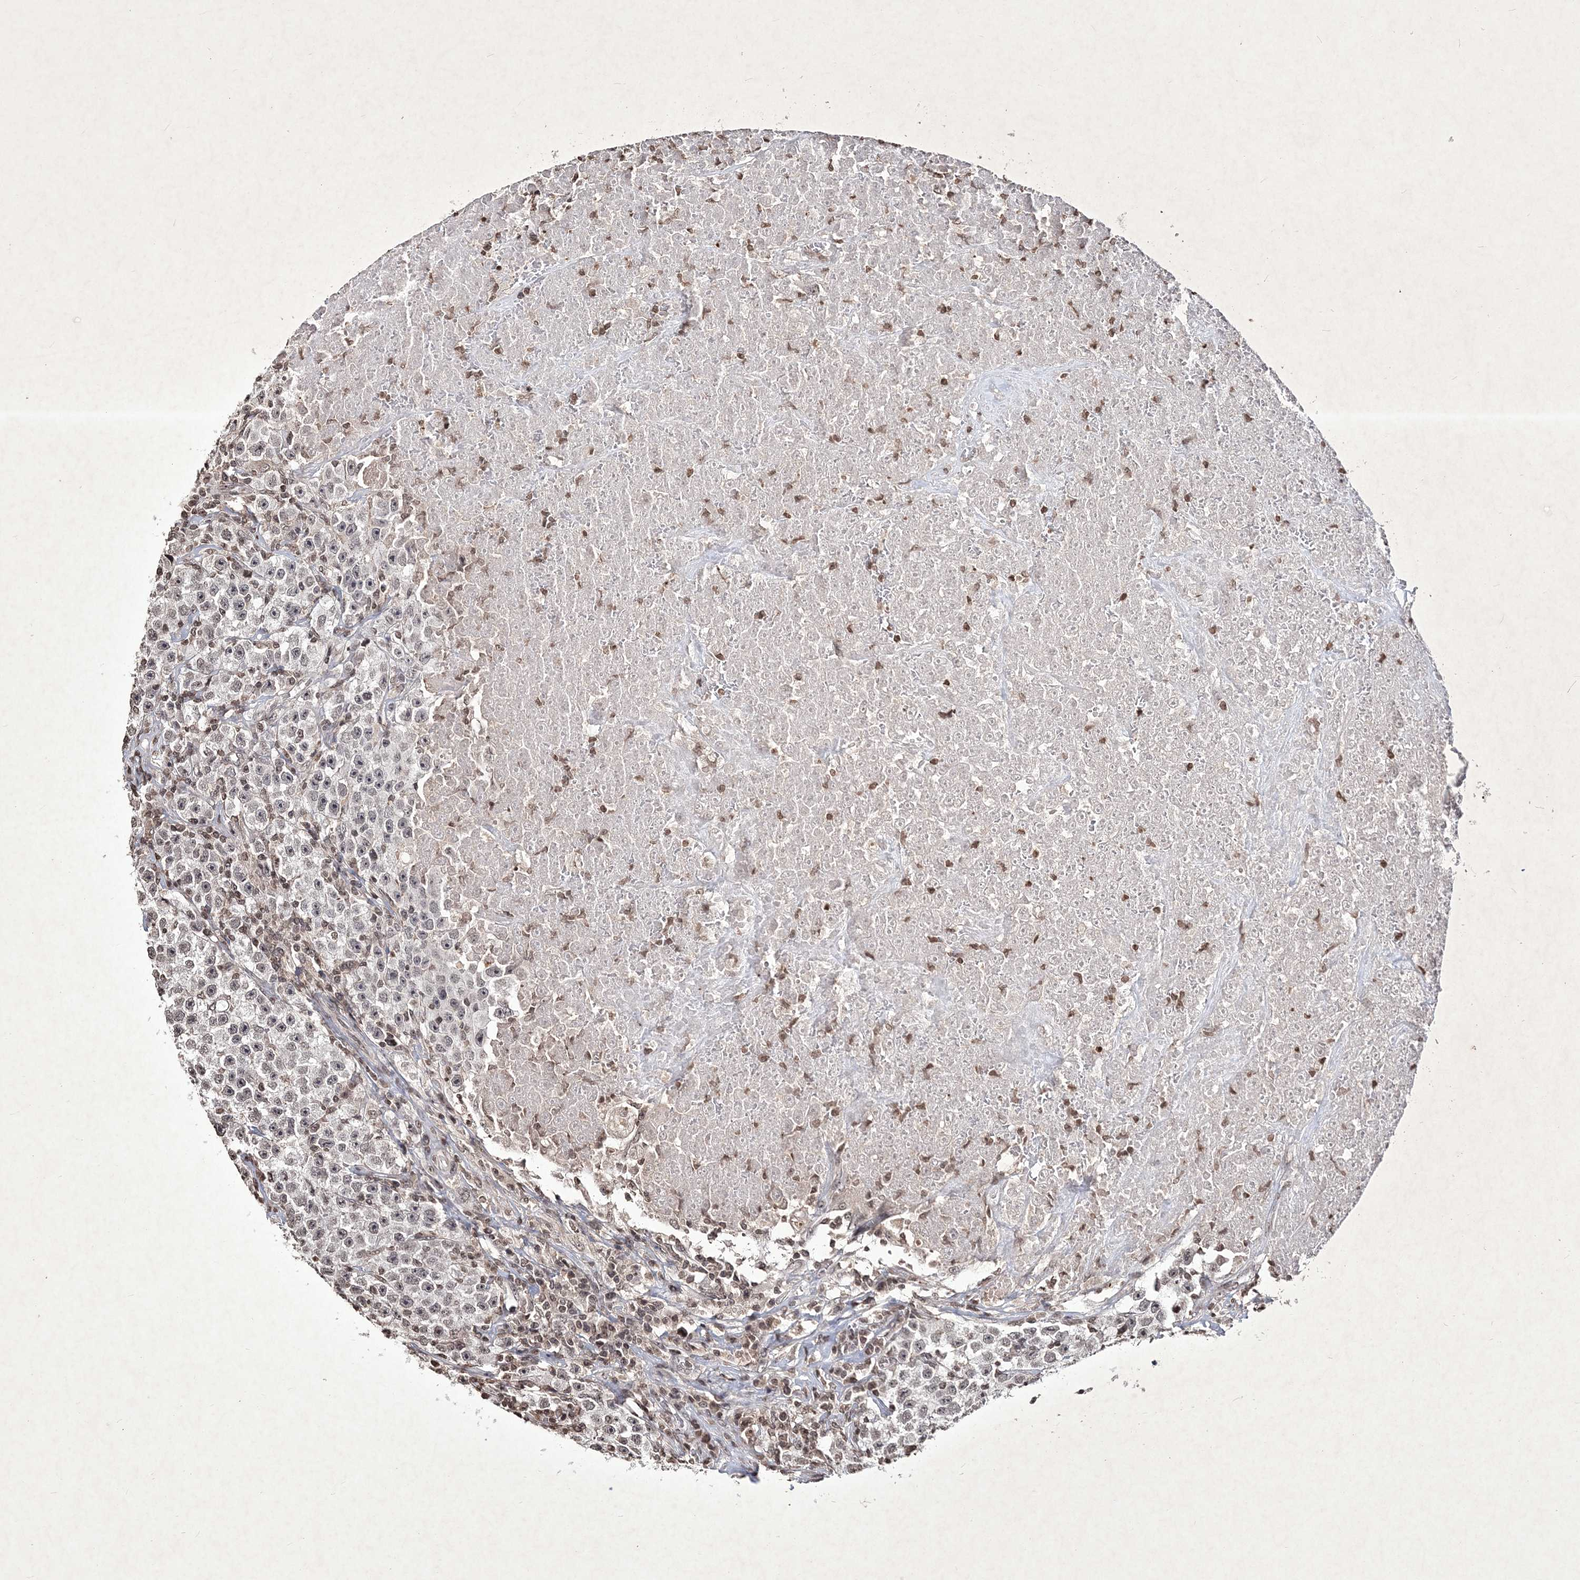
{"staining": {"intensity": "weak", "quantity": "25%-75%", "location": "nuclear"}, "tissue": "testis cancer", "cell_type": "Tumor cells", "image_type": "cancer", "snomed": [{"axis": "morphology", "description": "Seminoma, NOS"}, {"axis": "topography", "description": "Testis"}], "caption": "High-power microscopy captured an immunohistochemistry (IHC) micrograph of testis seminoma, revealing weak nuclear staining in about 25%-75% of tumor cells.", "gene": "SOWAHB", "patient": {"sex": "male", "age": 22}}